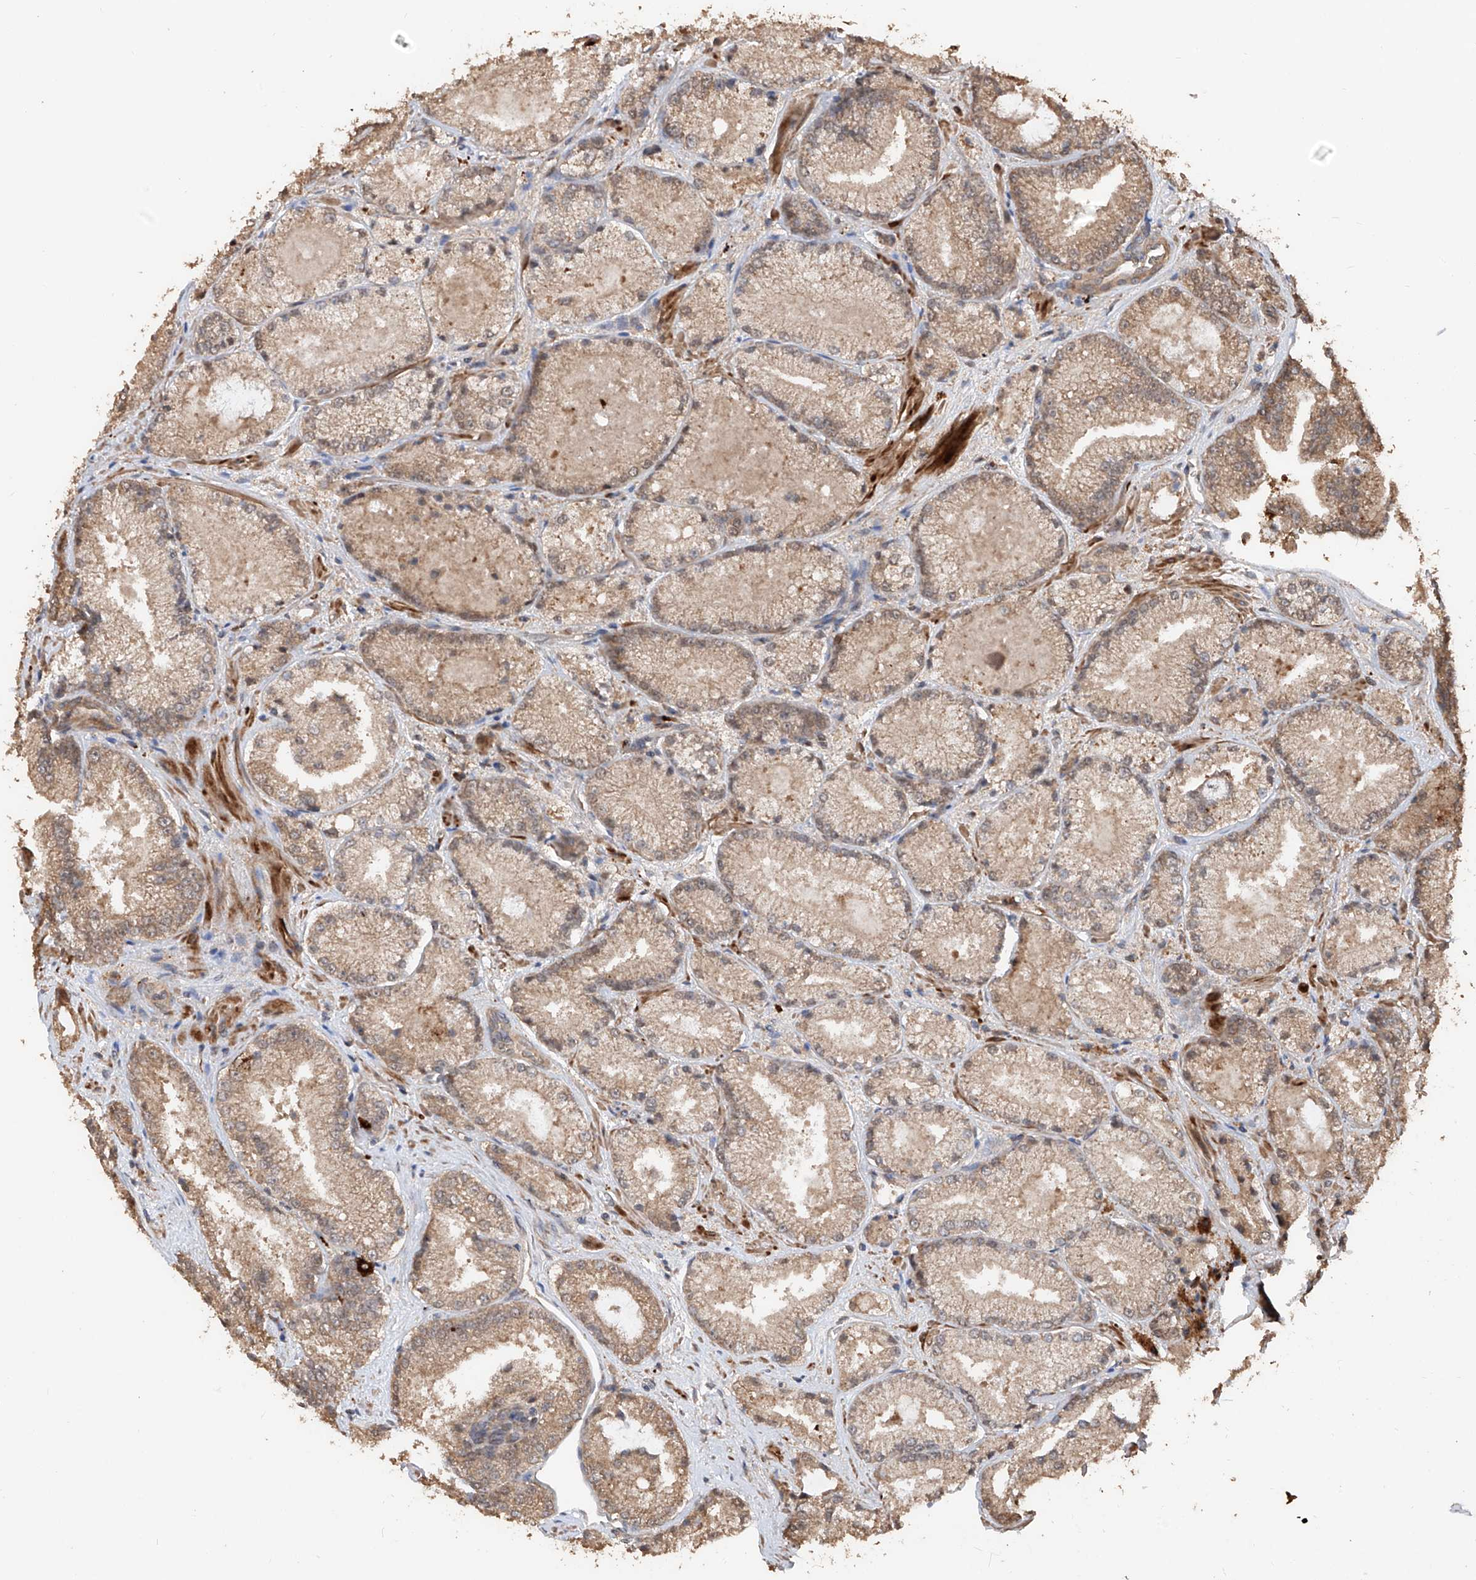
{"staining": {"intensity": "moderate", "quantity": ">75%", "location": "cytoplasmic/membranous"}, "tissue": "prostate cancer", "cell_type": "Tumor cells", "image_type": "cancer", "snomed": [{"axis": "morphology", "description": "Adenocarcinoma, High grade"}, {"axis": "topography", "description": "Prostate"}], "caption": "Immunohistochemistry staining of prostate cancer, which demonstrates medium levels of moderate cytoplasmic/membranous positivity in approximately >75% of tumor cells indicating moderate cytoplasmic/membranous protein expression. The staining was performed using DAB (brown) for protein detection and nuclei were counterstained in hematoxylin (blue).", "gene": "FAM135A", "patient": {"sex": "male", "age": 73}}